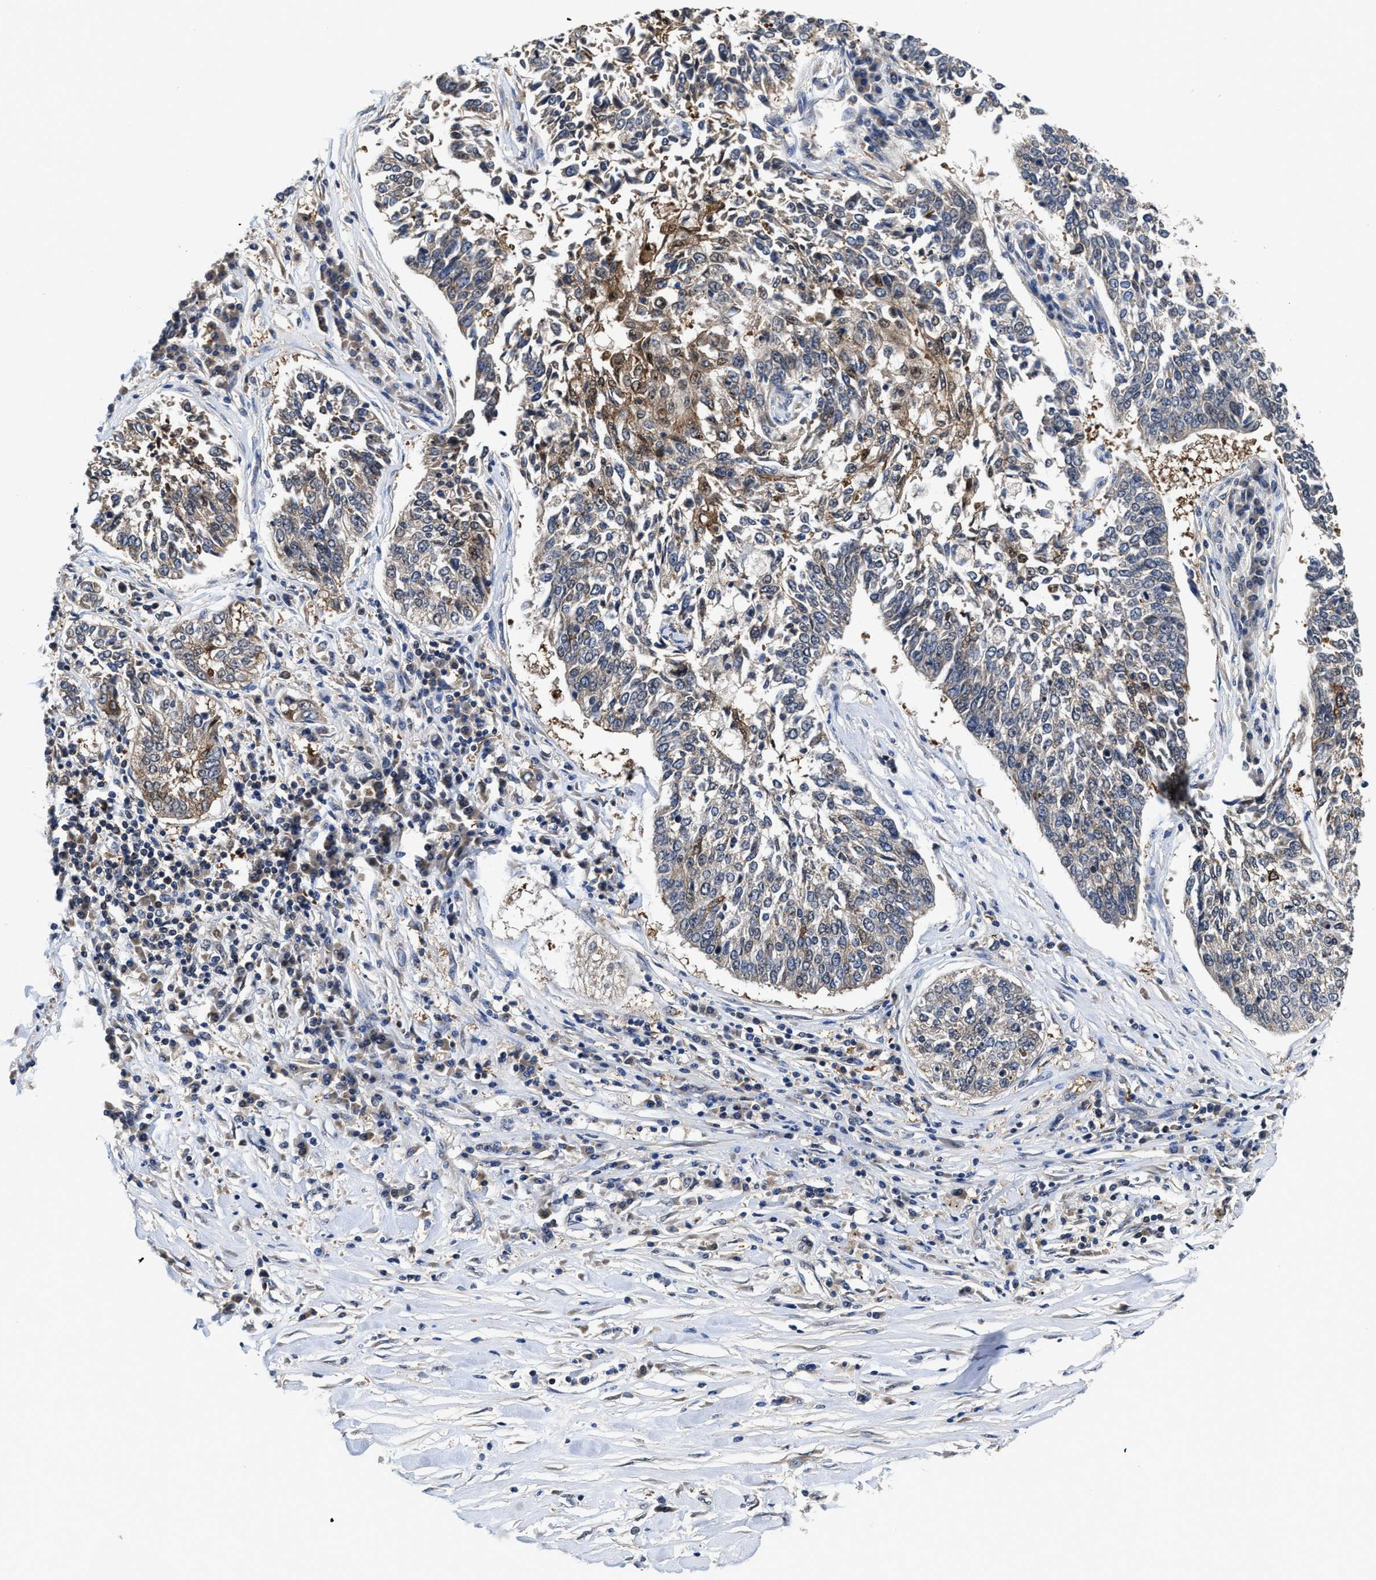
{"staining": {"intensity": "weak", "quantity": "25%-75%", "location": "cytoplasmic/membranous"}, "tissue": "lung cancer", "cell_type": "Tumor cells", "image_type": "cancer", "snomed": [{"axis": "morphology", "description": "Normal tissue, NOS"}, {"axis": "morphology", "description": "Squamous cell carcinoma, NOS"}, {"axis": "topography", "description": "Cartilage tissue"}, {"axis": "topography", "description": "Bronchus"}, {"axis": "topography", "description": "Lung"}], "caption": "DAB immunohistochemical staining of human squamous cell carcinoma (lung) exhibits weak cytoplasmic/membranous protein expression in about 25%-75% of tumor cells. (IHC, brightfield microscopy, high magnification).", "gene": "KIF12", "patient": {"sex": "female", "age": 49}}